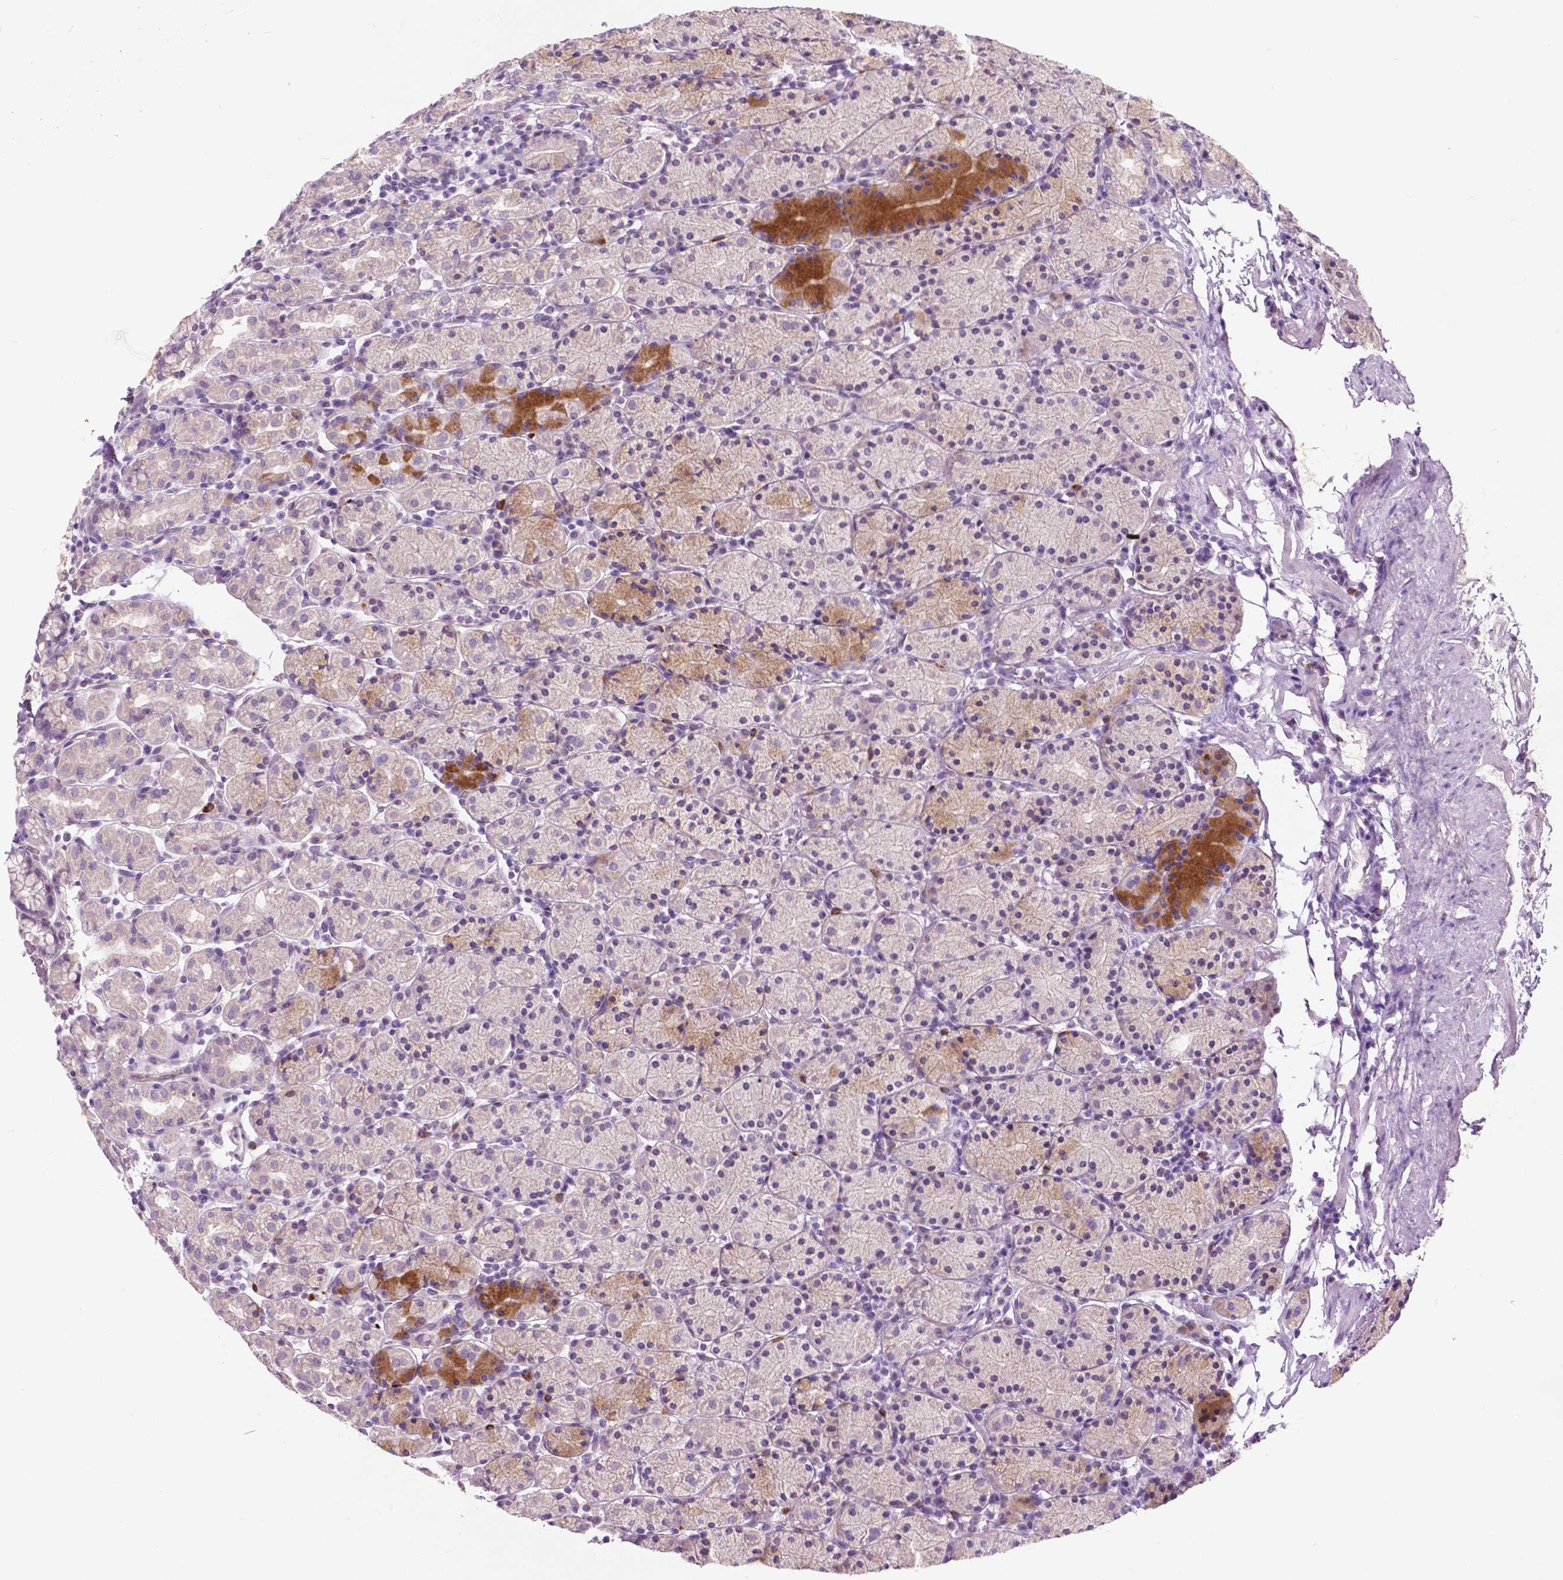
{"staining": {"intensity": "strong", "quantity": "<25%", "location": "cytoplasmic/membranous"}, "tissue": "stomach", "cell_type": "Glandular cells", "image_type": "normal", "snomed": [{"axis": "morphology", "description": "Normal tissue, NOS"}, {"axis": "topography", "description": "Stomach, upper"}, {"axis": "topography", "description": "Stomach"}], "caption": "Immunohistochemical staining of normal human stomach demonstrates medium levels of strong cytoplasmic/membranous expression in approximately <25% of glandular cells.", "gene": "GPR37", "patient": {"sex": "male", "age": 62}}